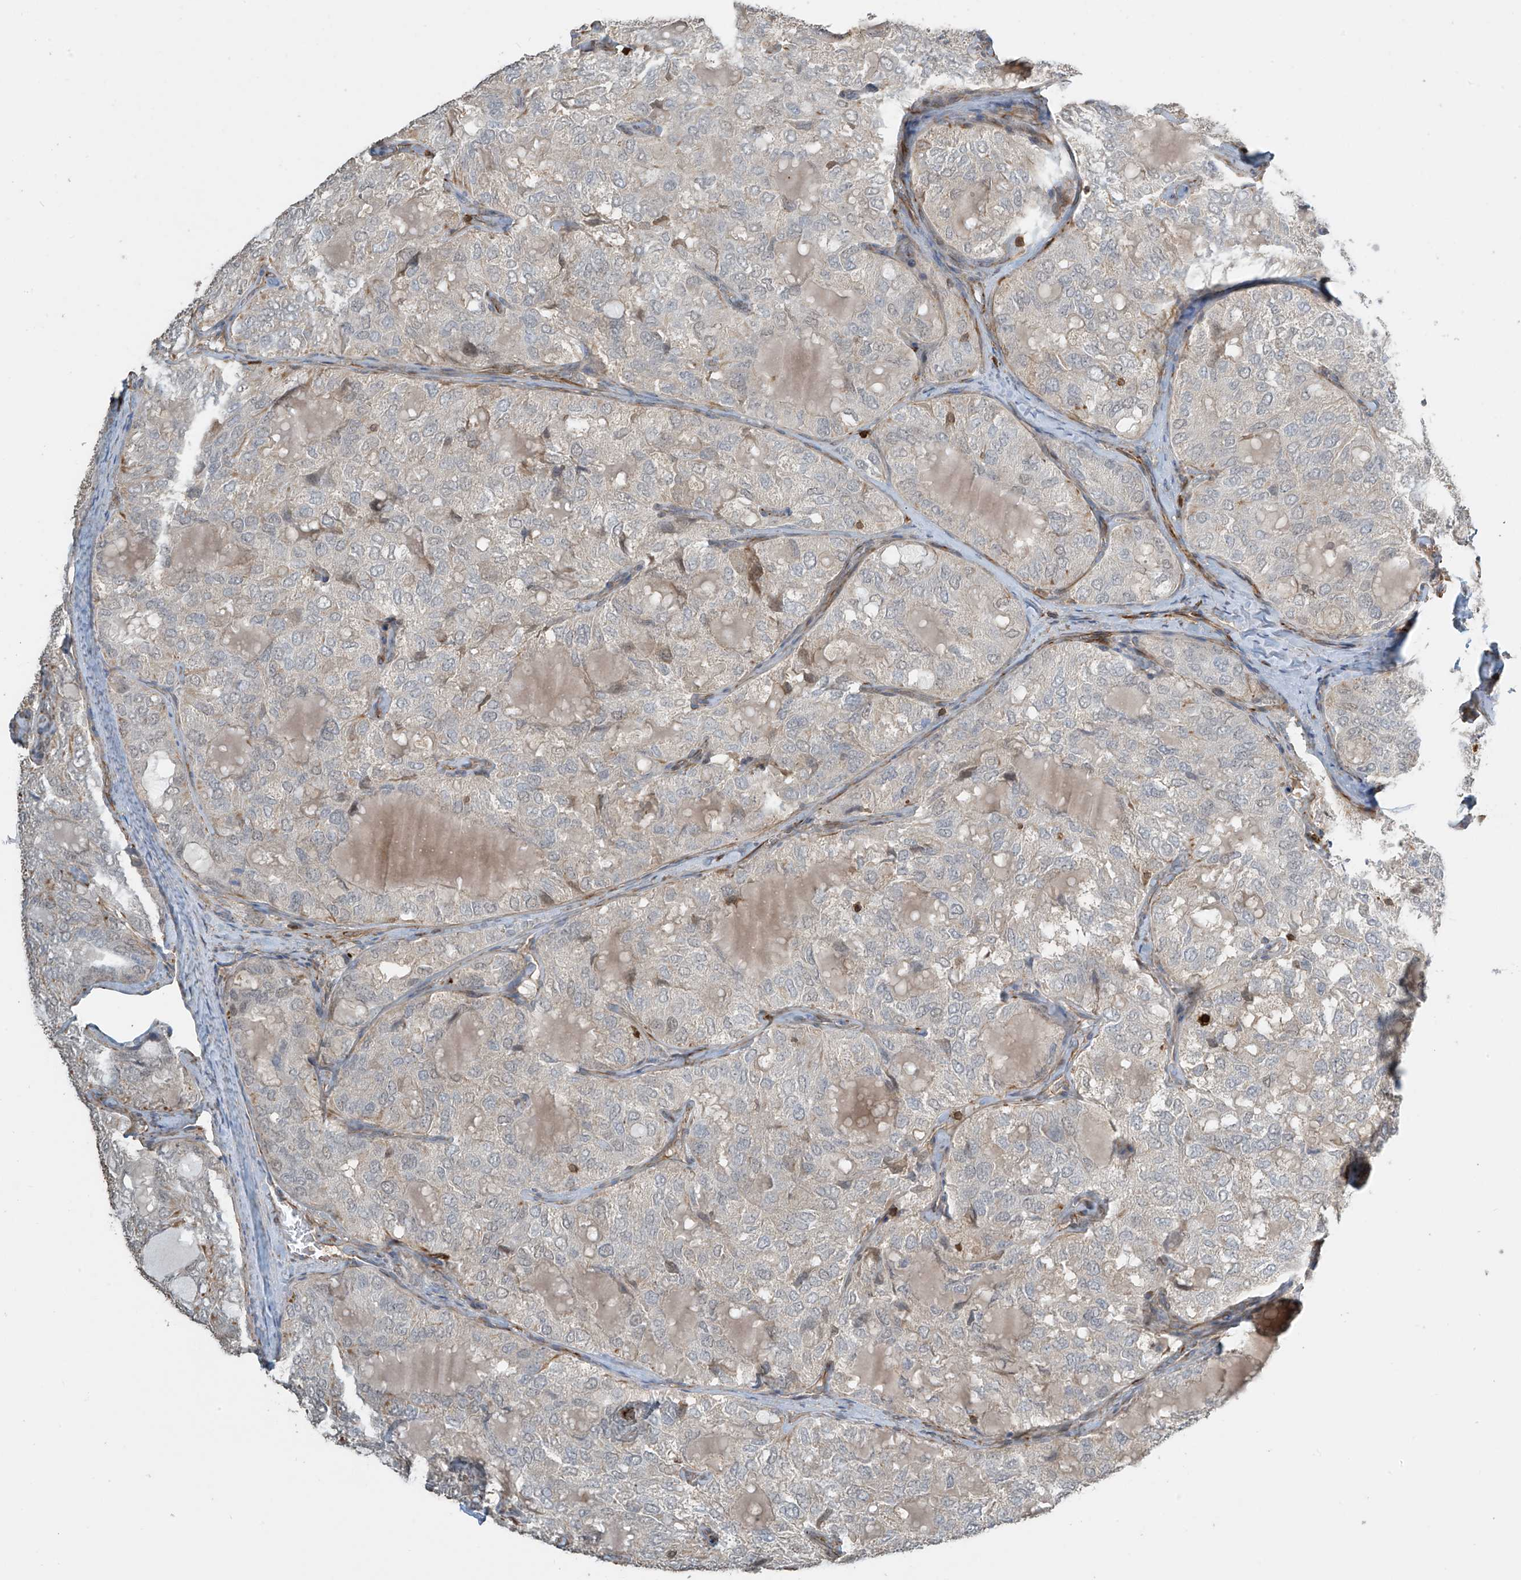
{"staining": {"intensity": "negative", "quantity": "none", "location": "none"}, "tissue": "thyroid cancer", "cell_type": "Tumor cells", "image_type": "cancer", "snomed": [{"axis": "morphology", "description": "Follicular adenoma carcinoma, NOS"}, {"axis": "topography", "description": "Thyroid gland"}], "caption": "This is a micrograph of immunohistochemistry staining of thyroid cancer, which shows no expression in tumor cells.", "gene": "SH3BGRL3", "patient": {"sex": "male", "age": 75}}